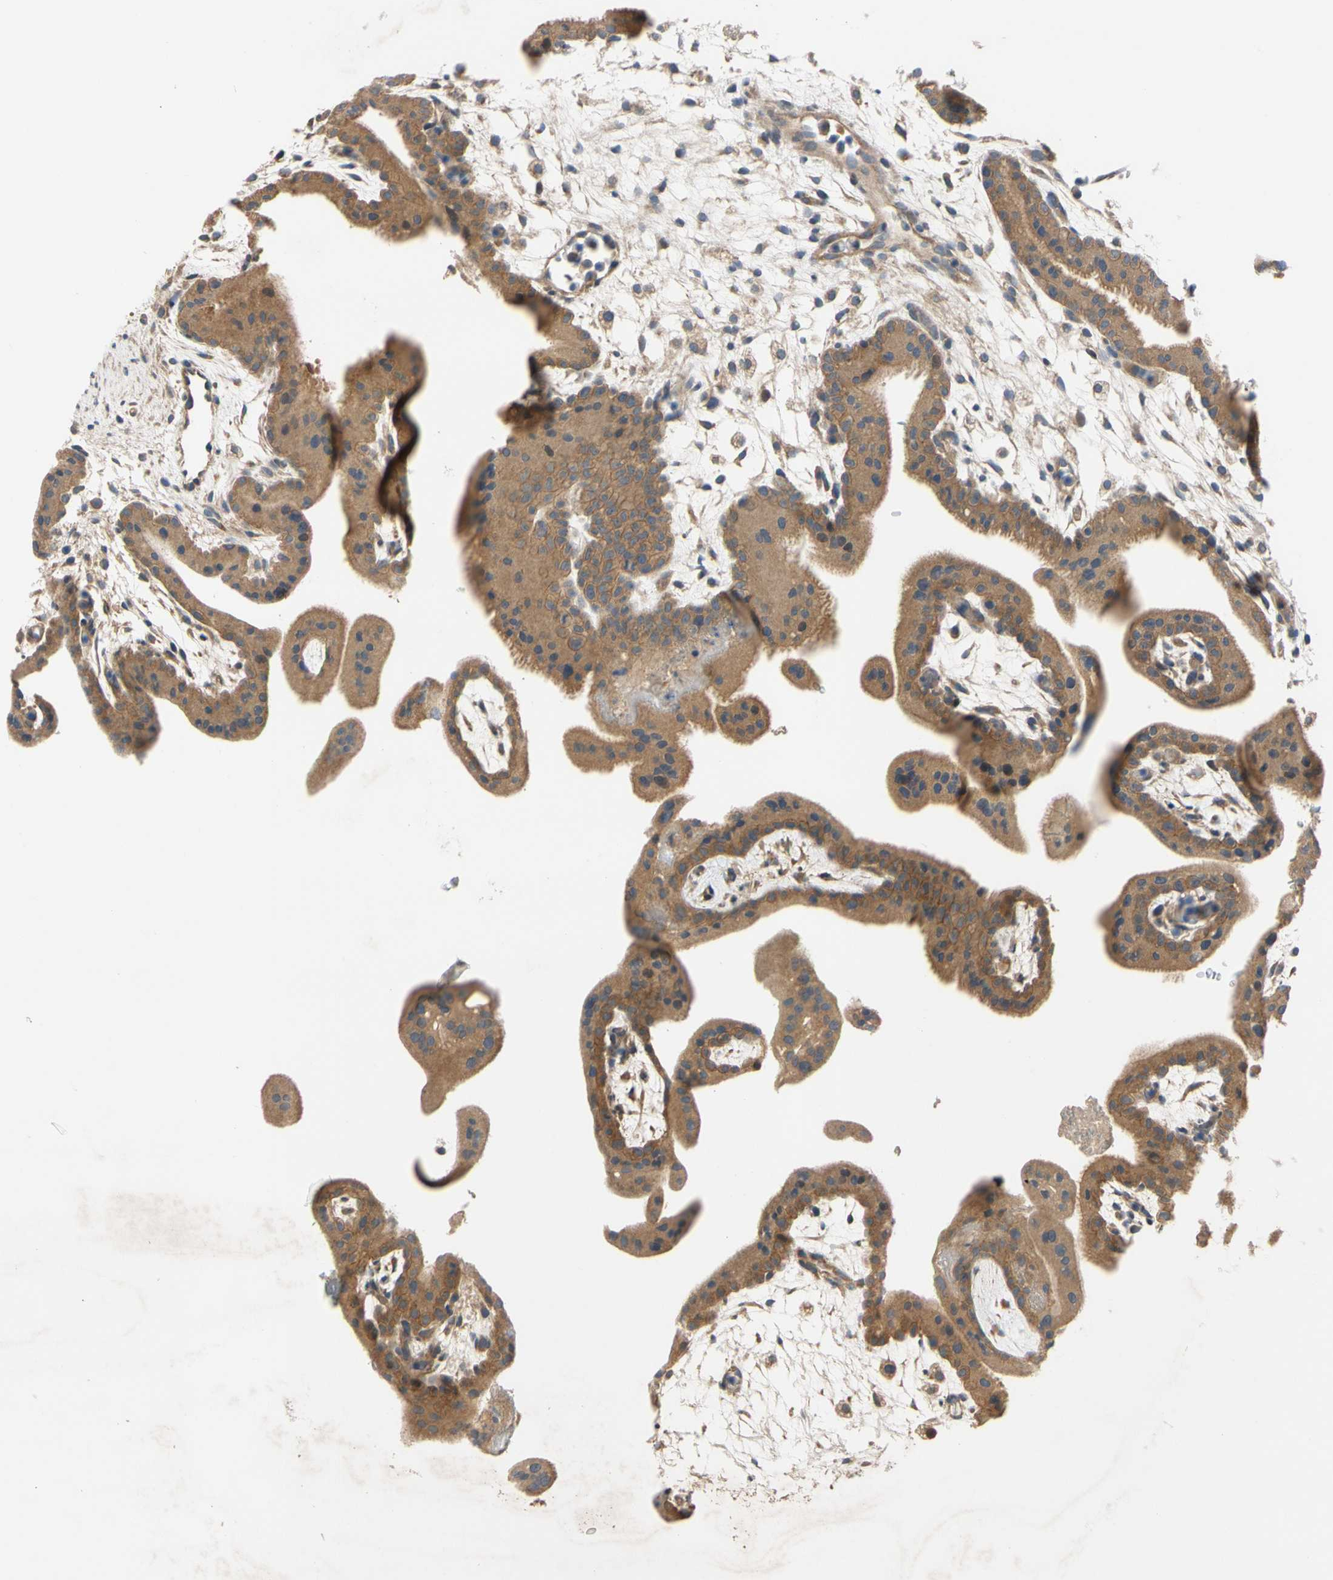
{"staining": {"intensity": "moderate", "quantity": ">75%", "location": "cytoplasmic/membranous"}, "tissue": "placenta", "cell_type": "Decidual cells", "image_type": "normal", "snomed": [{"axis": "morphology", "description": "Normal tissue, NOS"}, {"axis": "topography", "description": "Placenta"}], "caption": "Protein analysis of benign placenta displays moderate cytoplasmic/membranous expression in about >75% of decidual cells.", "gene": "MBTPS2", "patient": {"sex": "female", "age": 35}}